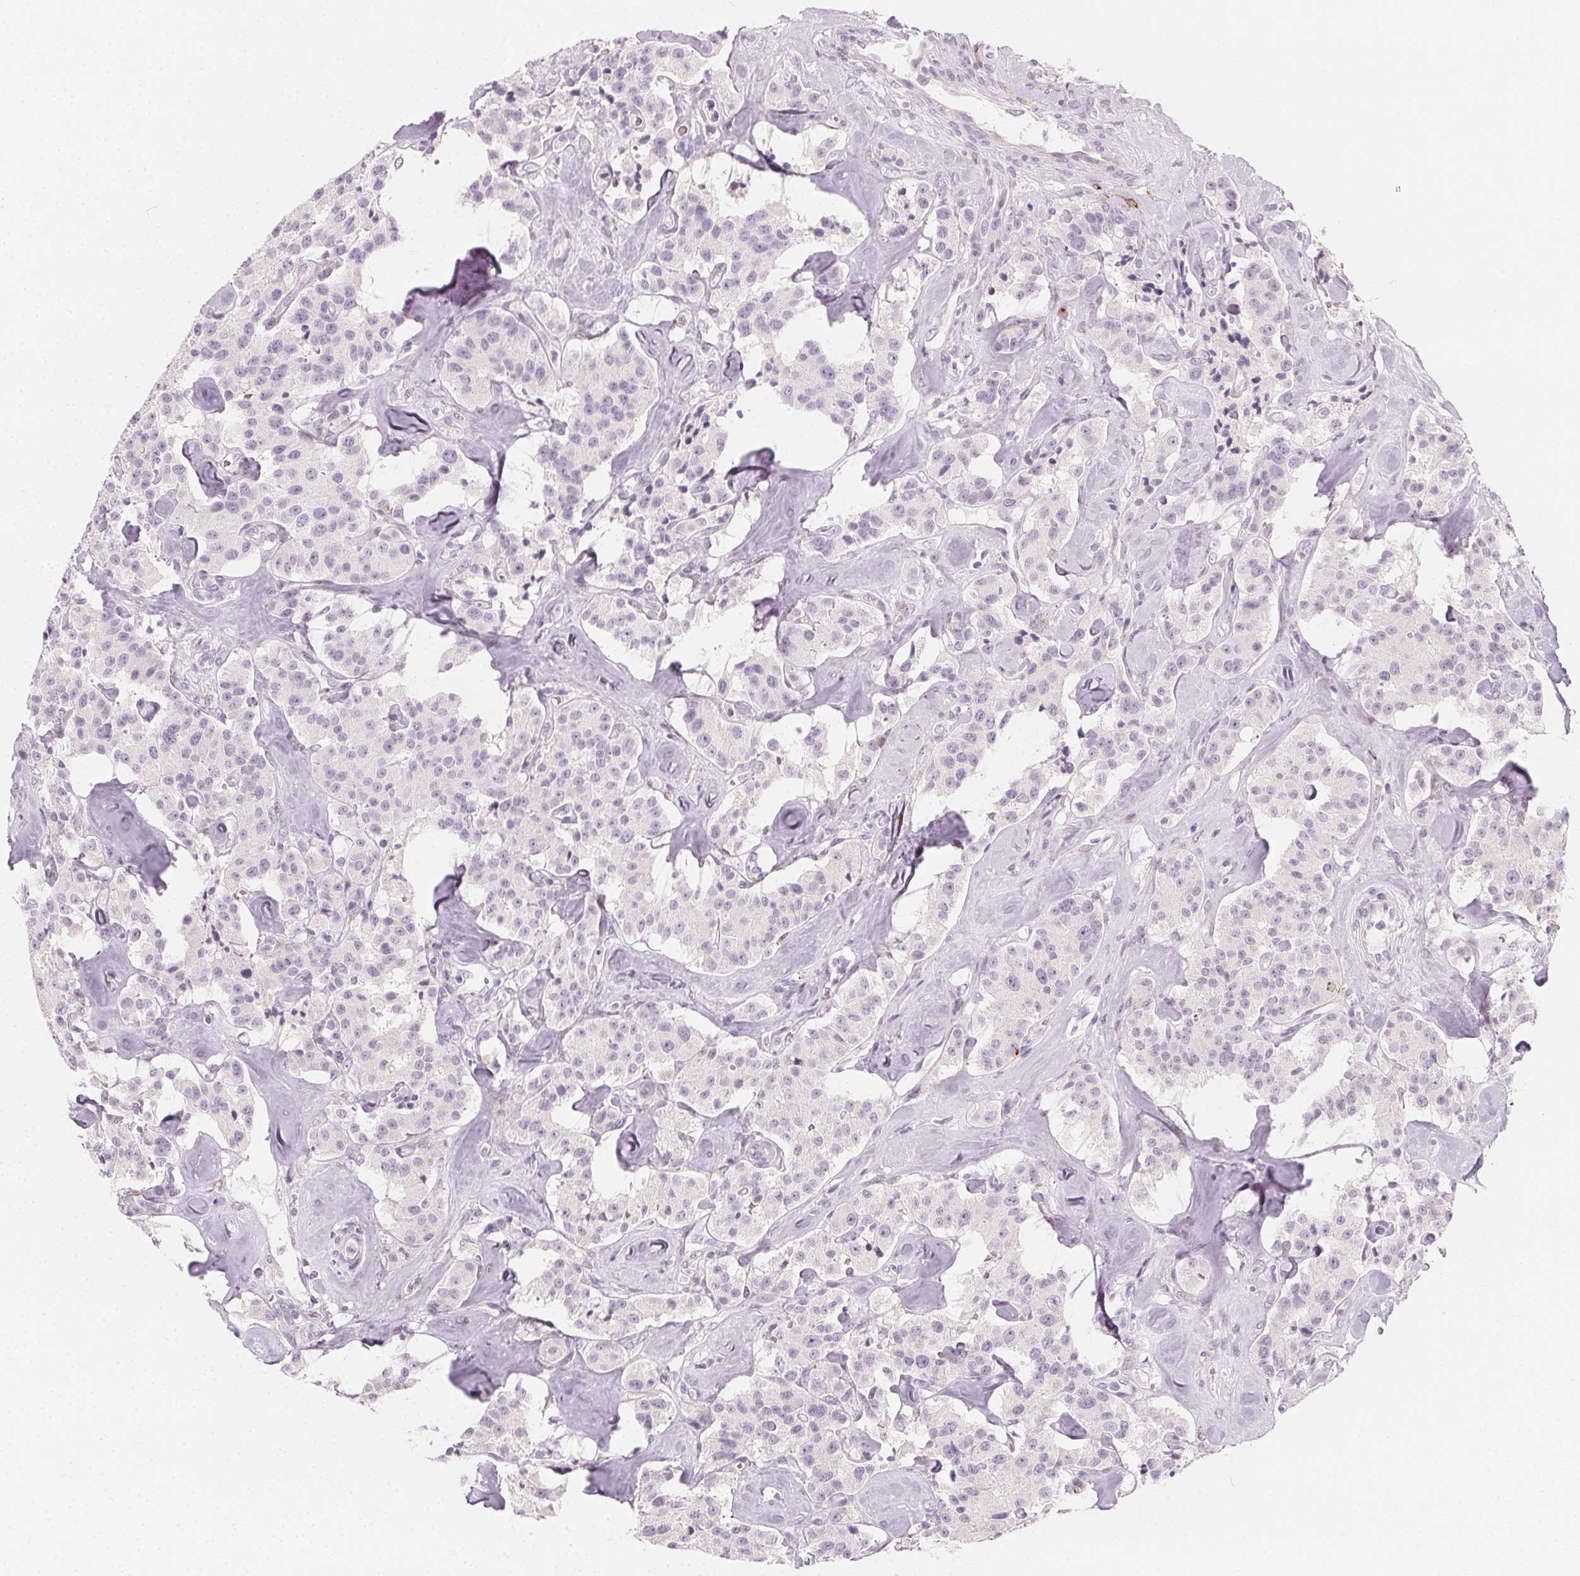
{"staining": {"intensity": "negative", "quantity": "none", "location": "none"}, "tissue": "carcinoid", "cell_type": "Tumor cells", "image_type": "cancer", "snomed": [{"axis": "morphology", "description": "Carcinoid, malignant, NOS"}, {"axis": "topography", "description": "Pancreas"}], "caption": "IHC histopathology image of human carcinoid (malignant) stained for a protein (brown), which reveals no staining in tumor cells.", "gene": "CCDC96", "patient": {"sex": "male", "age": 41}}